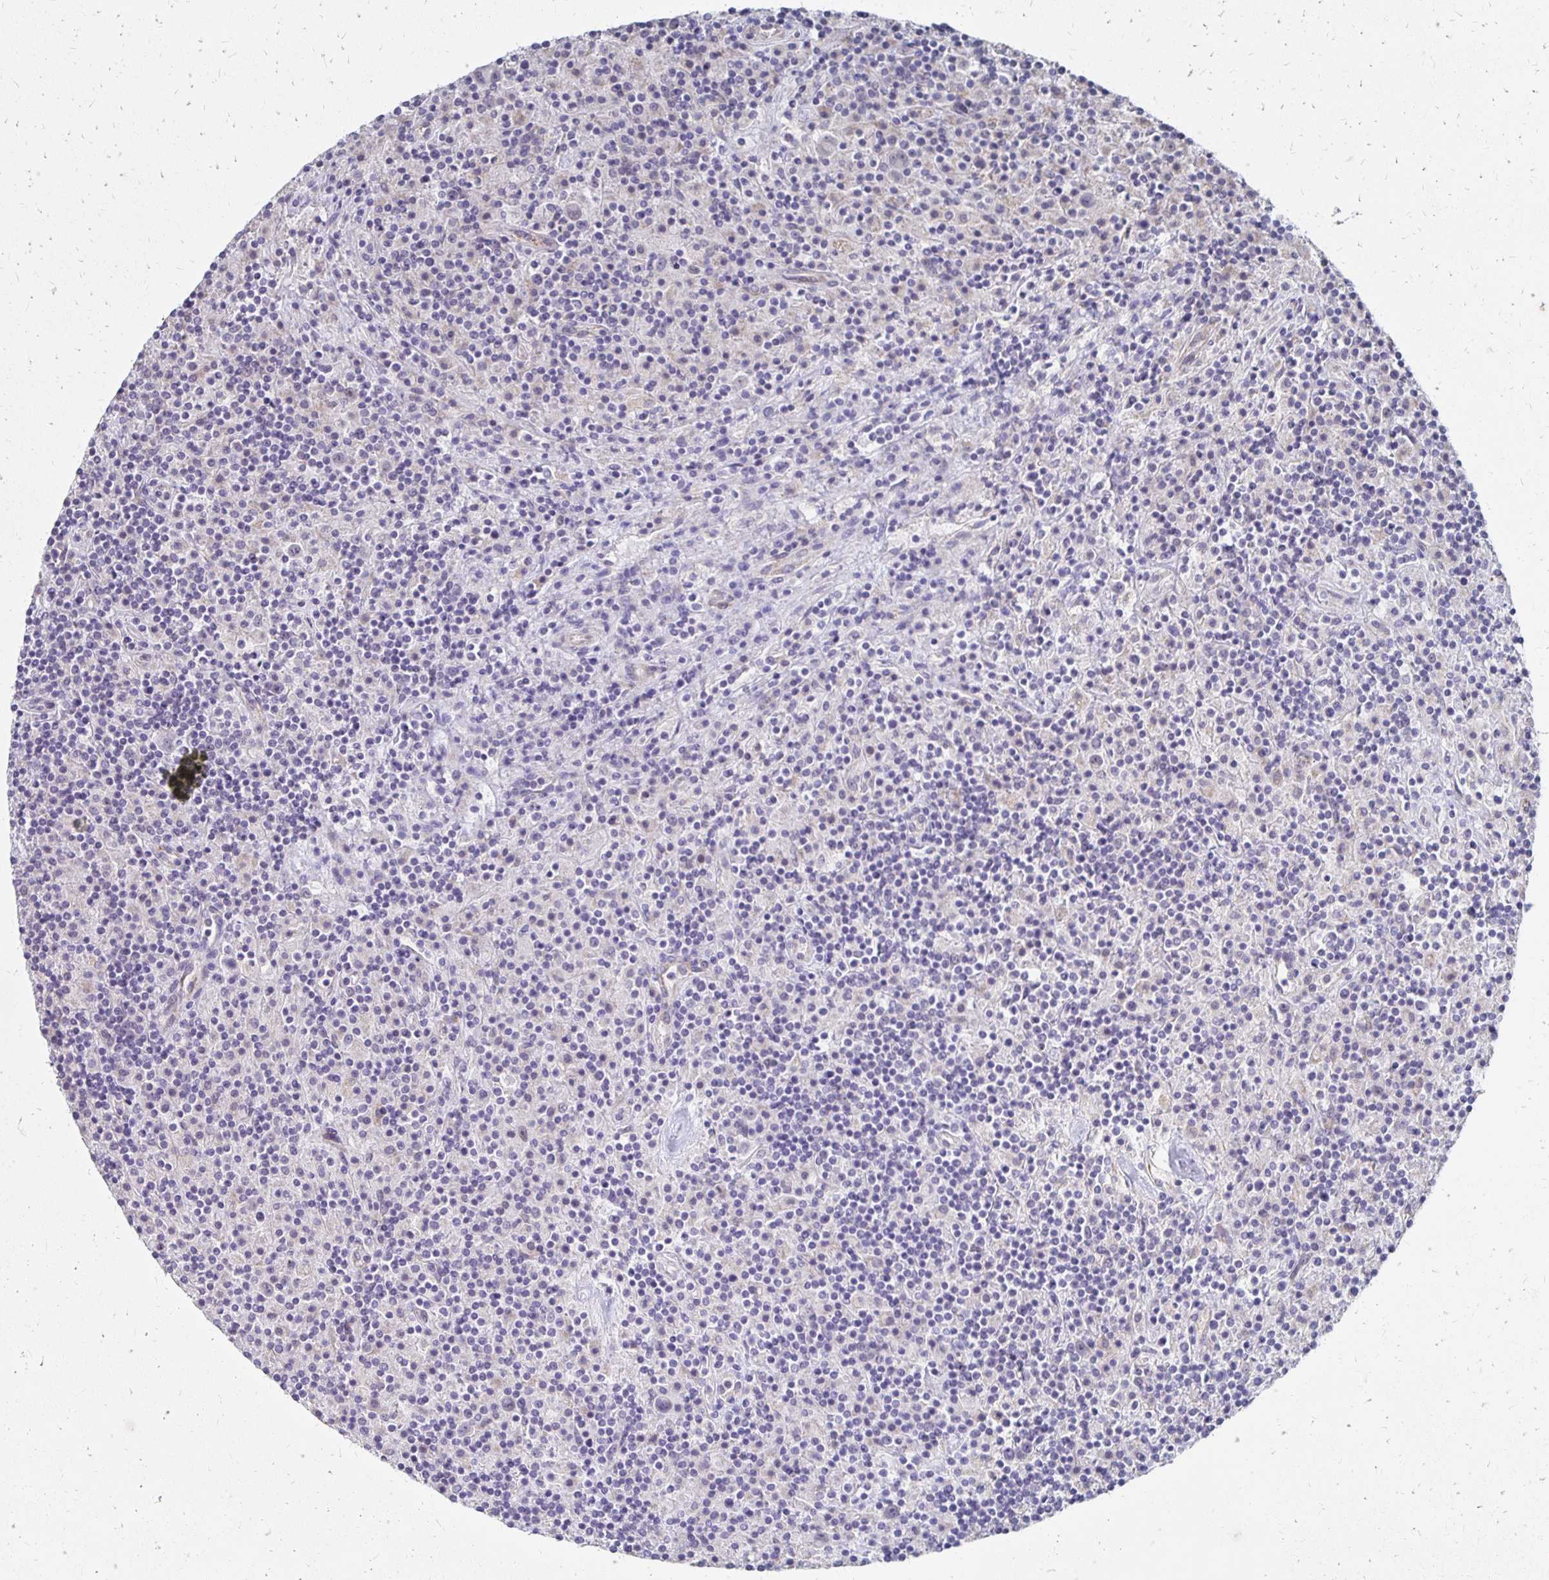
{"staining": {"intensity": "negative", "quantity": "none", "location": "none"}, "tissue": "lymphoma", "cell_type": "Tumor cells", "image_type": "cancer", "snomed": [{"axis": "morphology", "description": "Hodgkin's disease, NOS"}, {"axis": "topography", "description": "Lymph node"}], "caption": "Immunohistochemistry of human Hodgkin's disease exhibits no expression in tumor cells.", "gene": "ATOSB", "patient": {"sex": "male", "age": 70}}